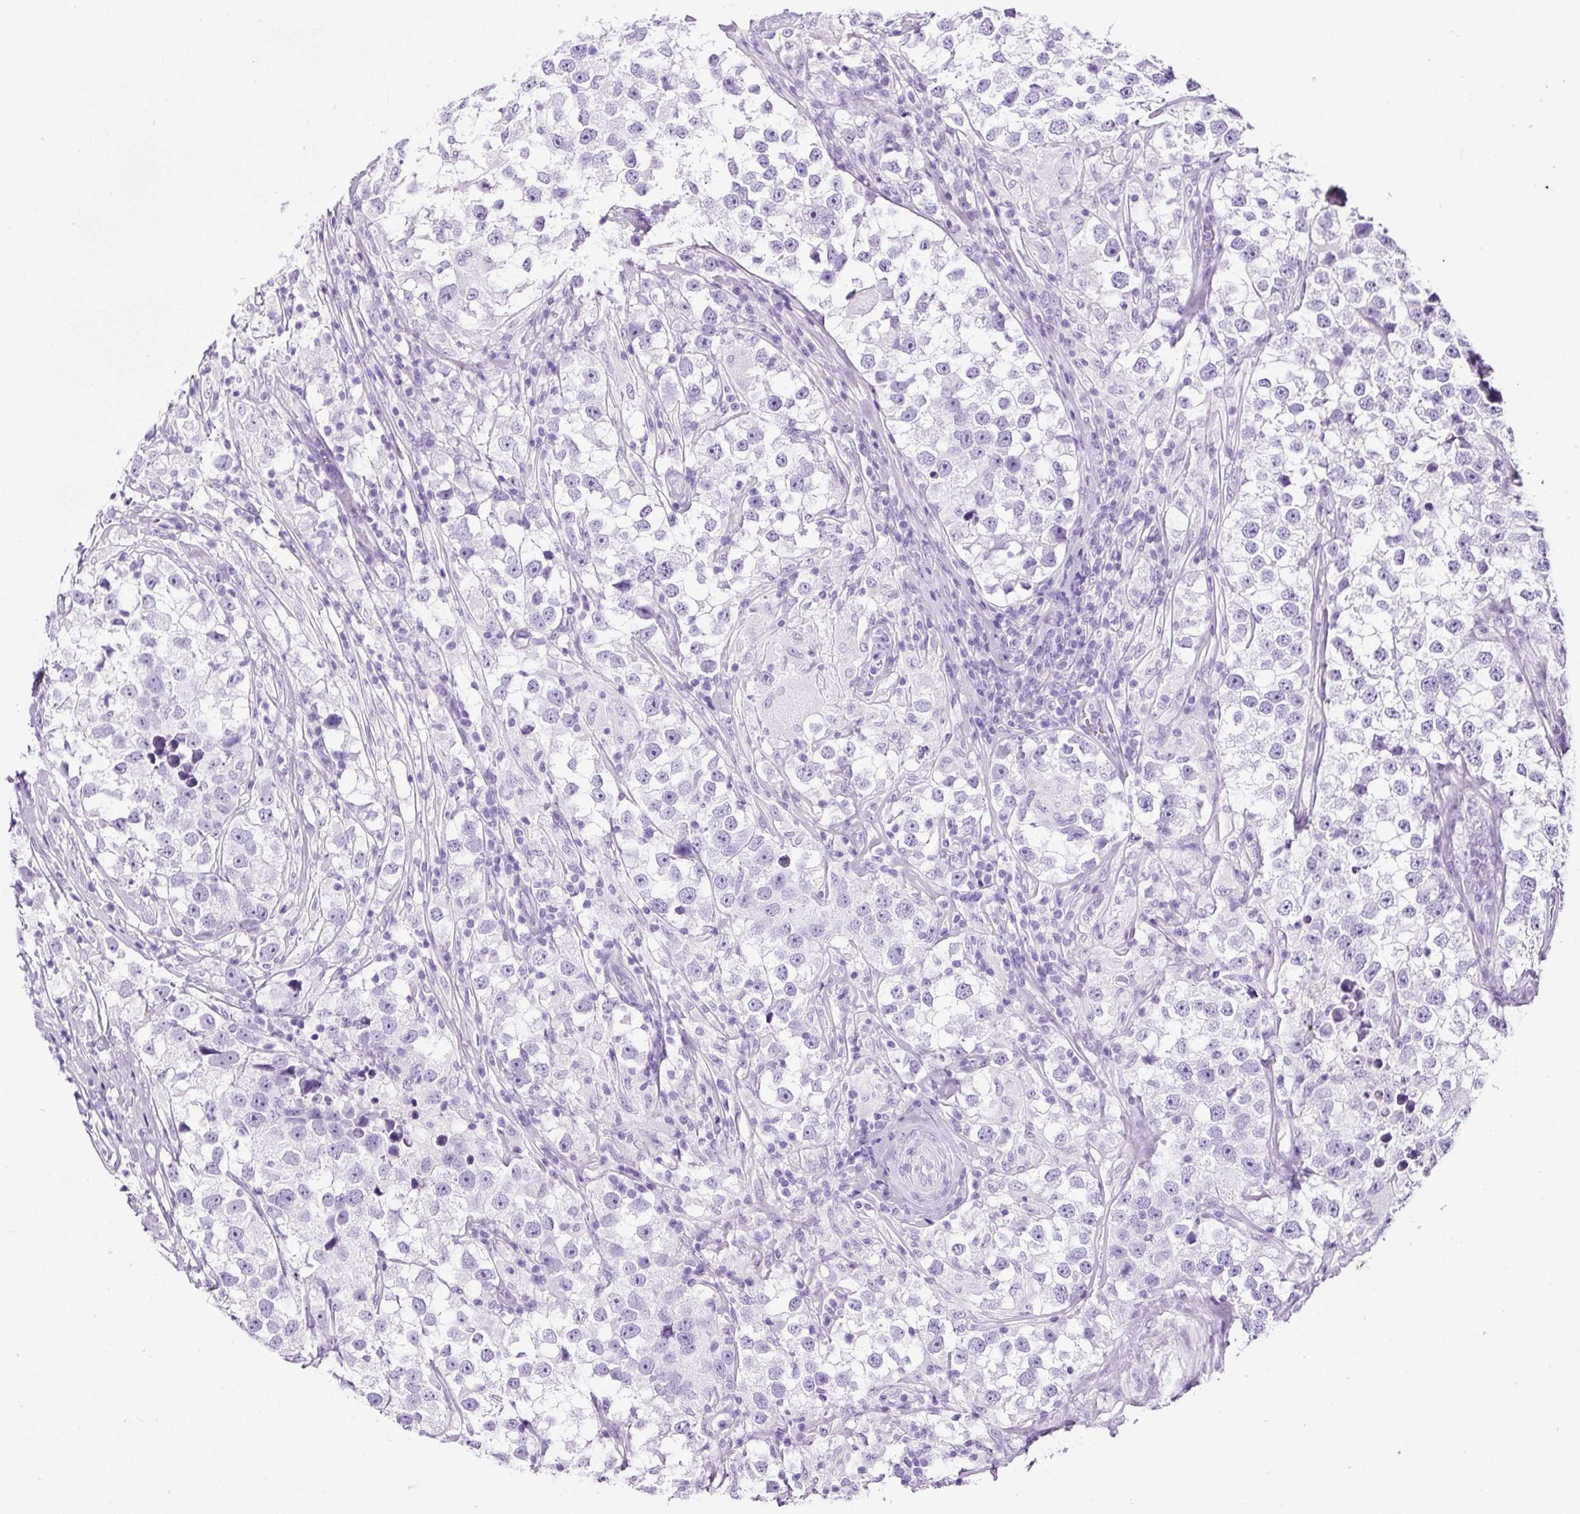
{"staining": {"intensity": "negative", "quantity": "none", "location": "none"}, "tissue": "testis cancer", "cell_type": "Tumor cells", "image_type": "cancer", "snomed": [{"axis": "morphology", "description": "Seminoma, NOS"}, {"axis": "topography", "description": "Testis"}], "caption": "There is no significant staining in tumor cells of seminoma (testis).", "gene": "NTS", "patient": {"sex": "male", "age": 46}}